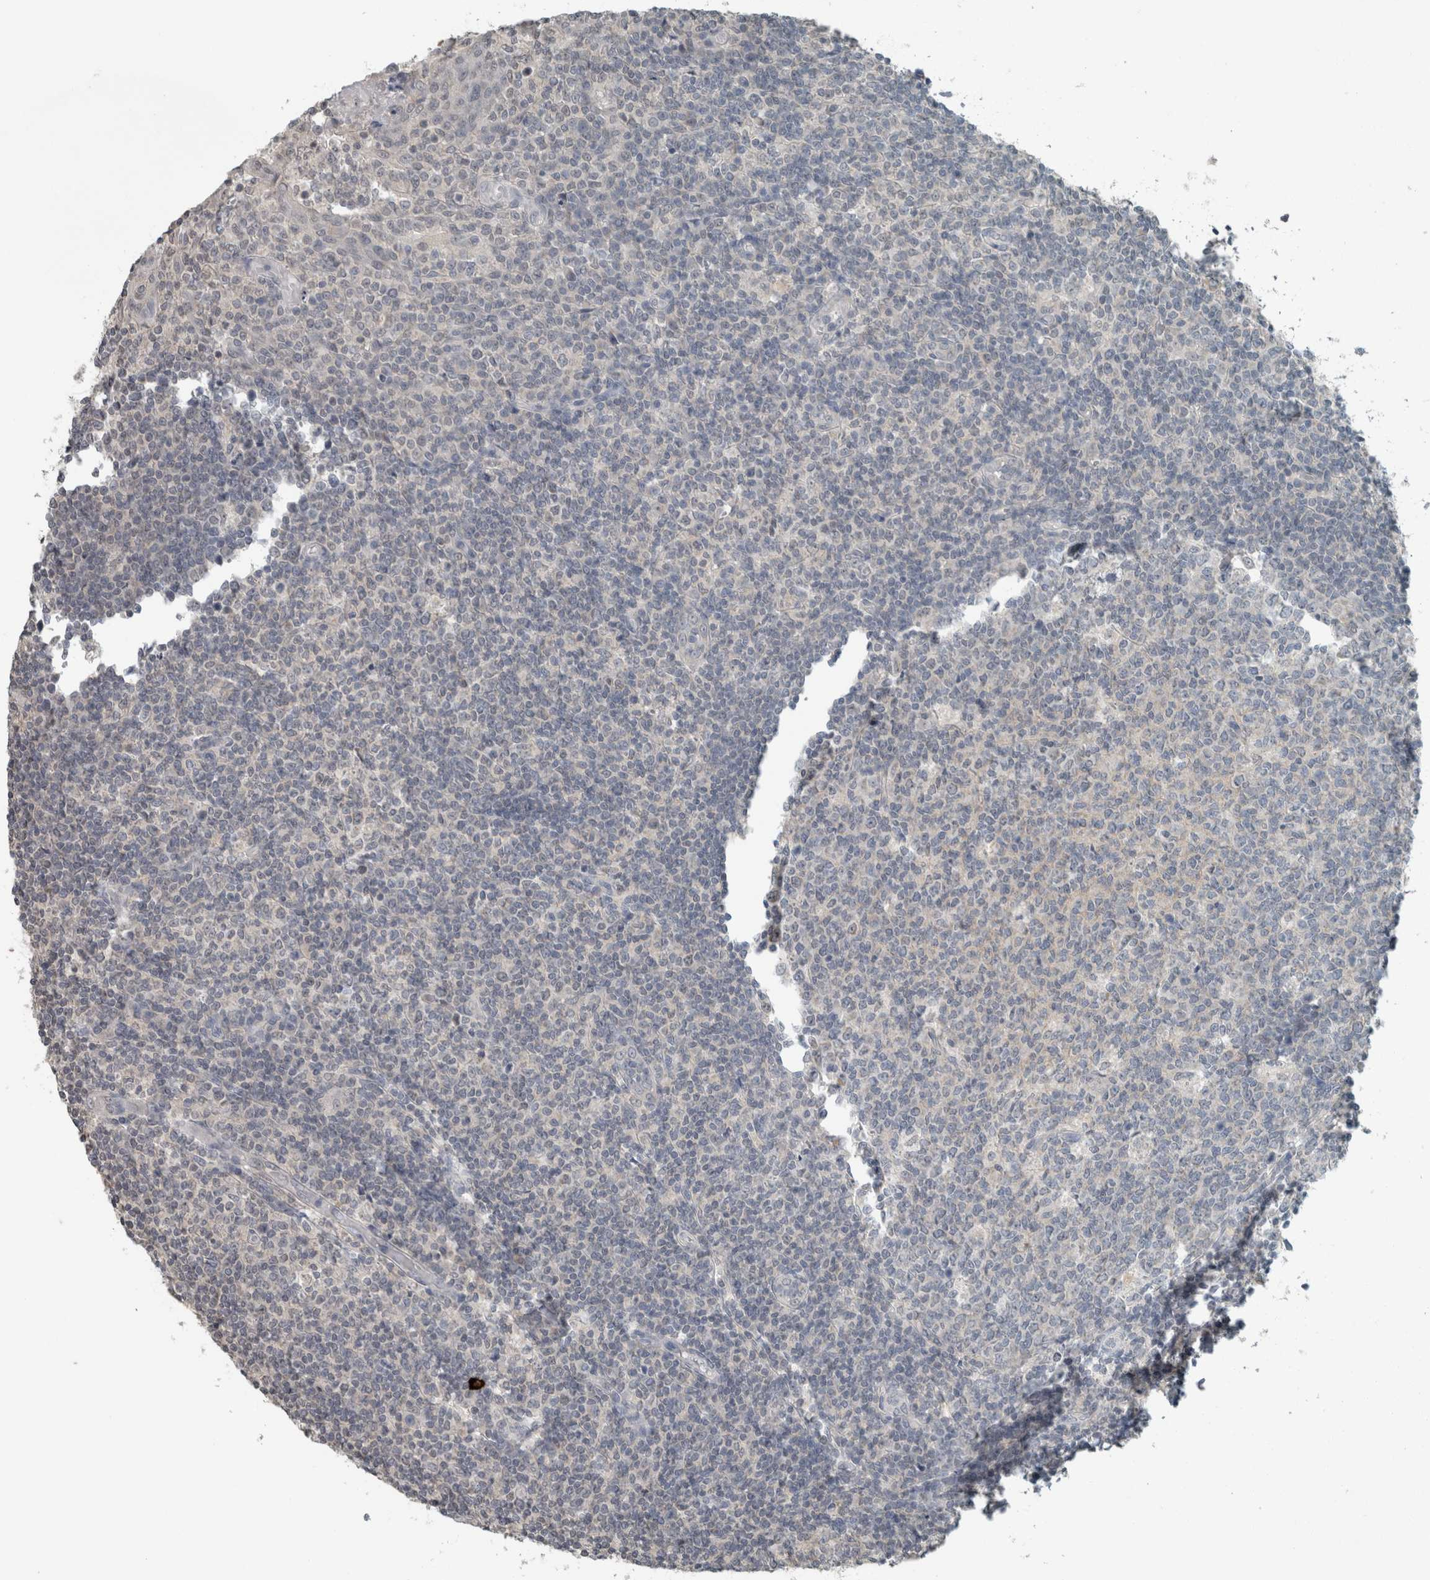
{"staining": {"intensity": "weak", "quantity": "<25%", "location": "cytoplasmic/membranous"}, "tissue": "tonsil", "cell_type": "Germinal center cells", "image_type": "normal", "snomed": [{"axis": "morphology", "description": "Normal tissue, NOS"}, {"axis": "topography", "description": "Tonsil"}], "caption": "The photomicrograph demonstrates no significant positivity in germinal center cells of tonsil.", "gene": "TRIT1", "patient": {"sex": "female", "age": 19}}